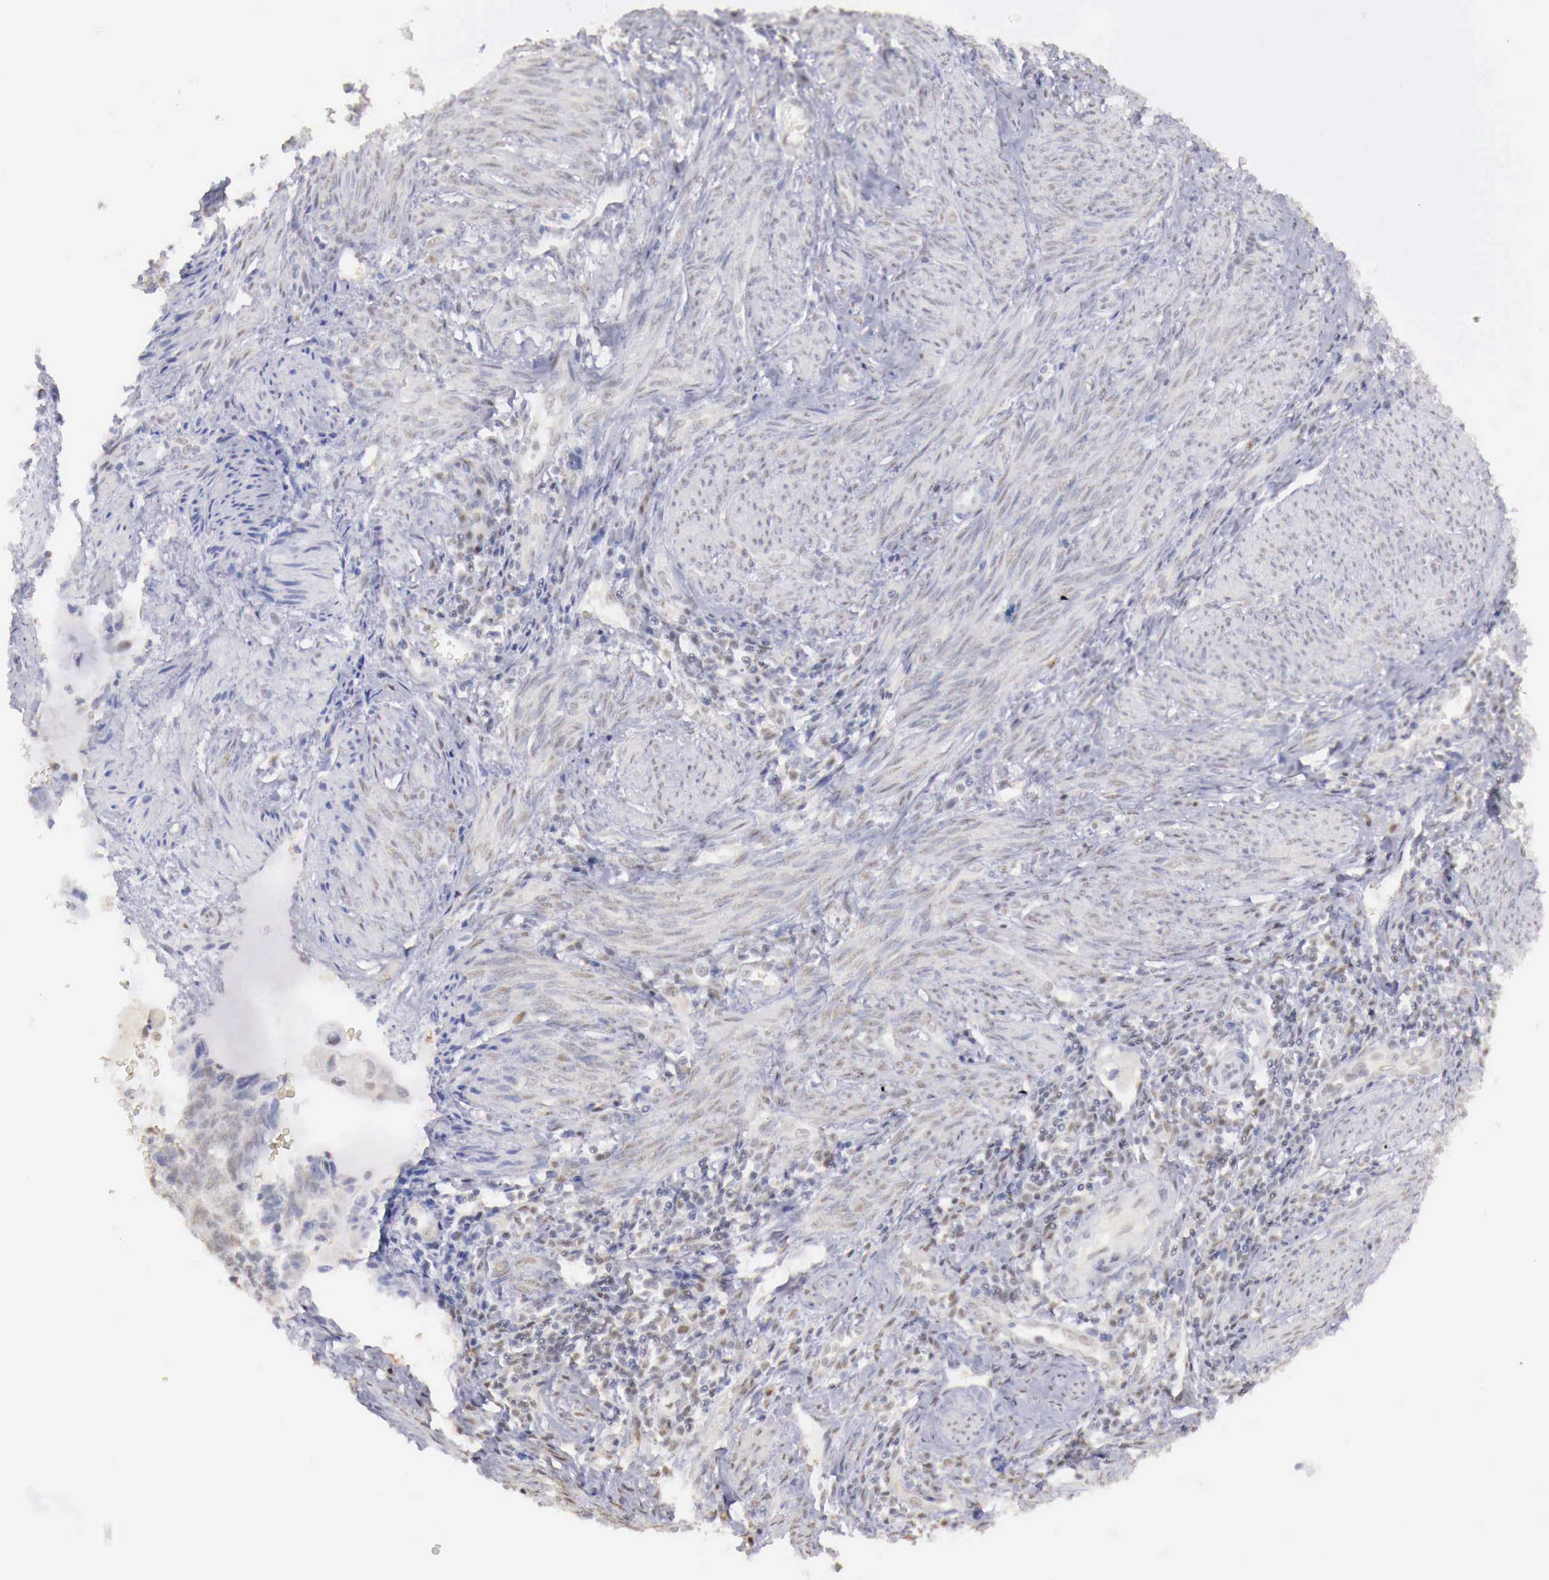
{"staining": {"intensity": "negative", "quantity": "none", "location": "none"}, "tissue": "endometrial cancer", "cell_type": "Tumor cells", "image_type": "cancer", "snomed": [{"axis": "morphology", "description": "Adenocarcinoma, NOS"}, {"axis": "topography", "description": "Endometrium"}], "caption": "The immunohistochemistry (IHC) photomicrograph has no significant staining in tumor cells of endometrial cancer (adenocarcinoma) tissue. (DAB immunohistochemistry (IHC) with hematoxylin counter stain).", "gene": "UBA1", "patient": {"sex": "female", "age": 75}}